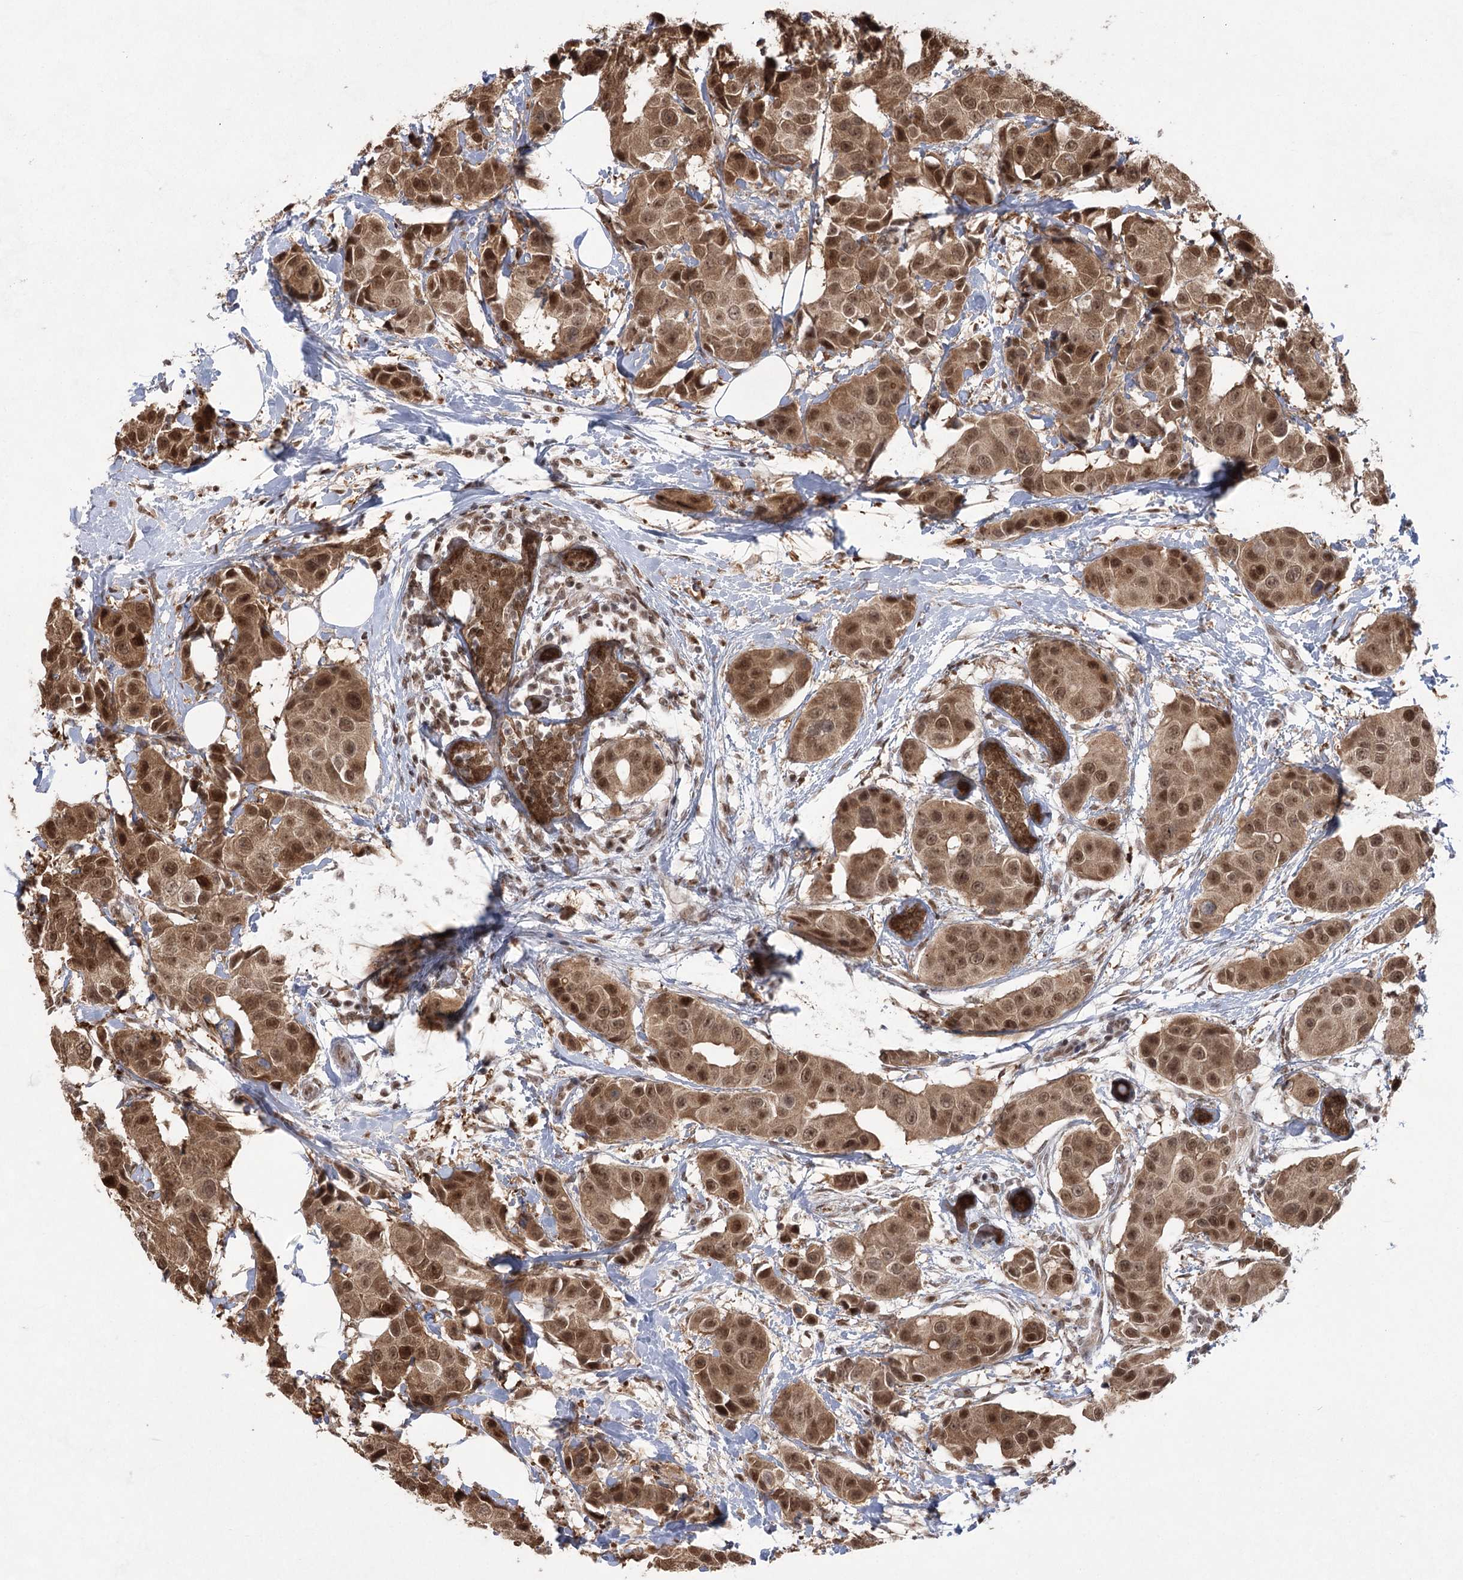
{"staining": {"intensity": "moderate", "quantity": ">75%", "location": "cytoplasmic/membranous,nuclear"}, "tissue": "breast cancer", "cell_type": "Tumor cells", "image_type": "cancer", "snomed": [{"axis": "morphology", "description": "Normal tissue, NOS"}, {"axis": "morphology", "description": "Duct carcinoma"}, {"axis": "topography", "description": "Breast"}], "caption": "An immunohistochemistry photomicrograph of tumor tissue is shown. Protein staining in brown labels moderate cytoplasmic/membranous and nuclear positivity in breast invasive ductal carcinoma within tumor cells.", "gene": "ZCCHC8", "patient": {"sex": "female", "age": 39}}